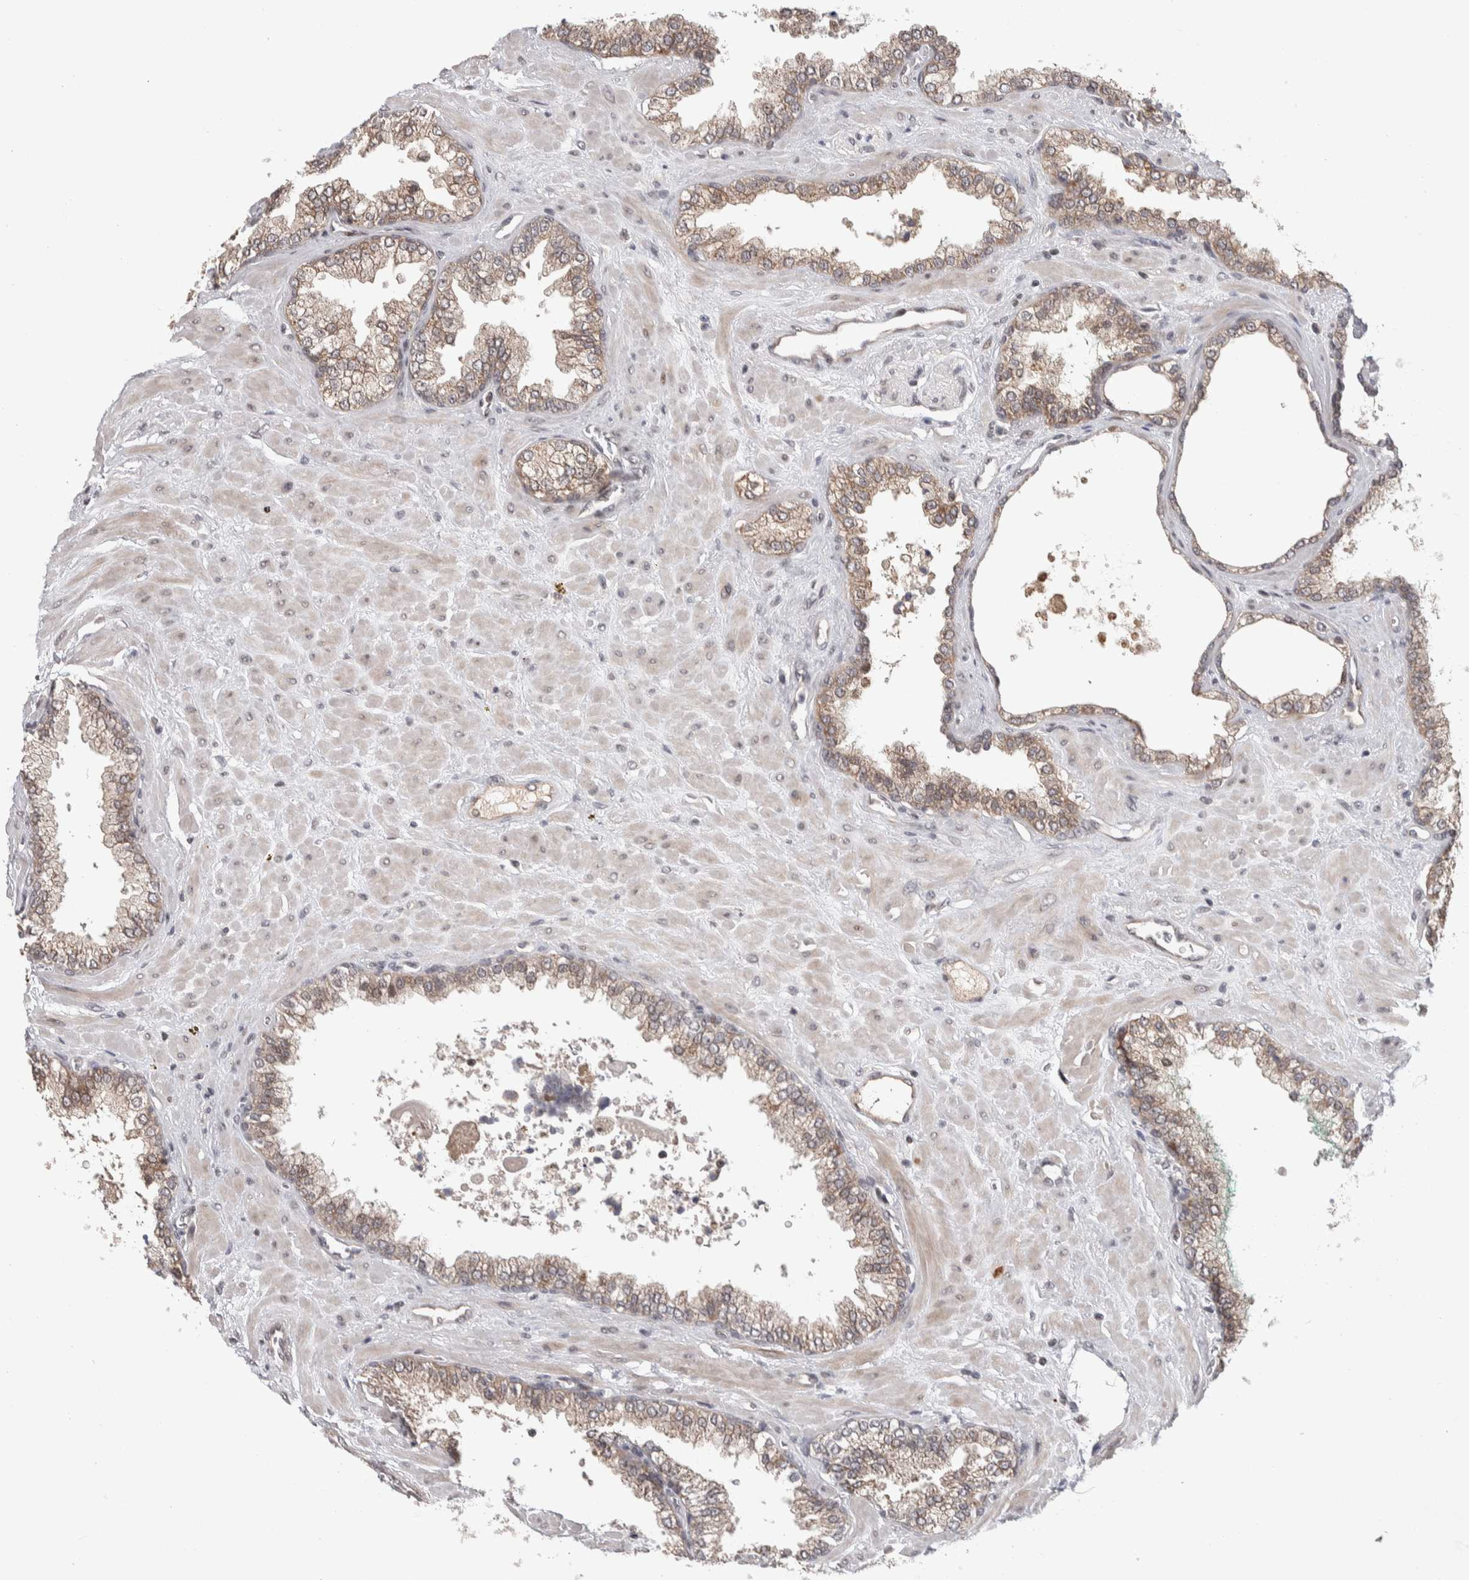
{"staining": {"intensity": "weak", "quantity": ">75%", "location": "cytoplasmic/membranous"}, "tissue": "prostate cancer", "cell_type": "Tumor cells", "image_type": "cancer", "snomed": [{"axis": "morphology", "description": "Adenocarcinoma, Low grade"}, {"axis": "topography", "description": "Prostate"}], "caption": "A brown stain highlights weak cytoplasmic/membranous staining of a protein in prostate cancer (adenocarcinoma (low-grade)) tumor cells.", "gene": "ZNF592", "patient": {"sex": "male", "age": 71}}